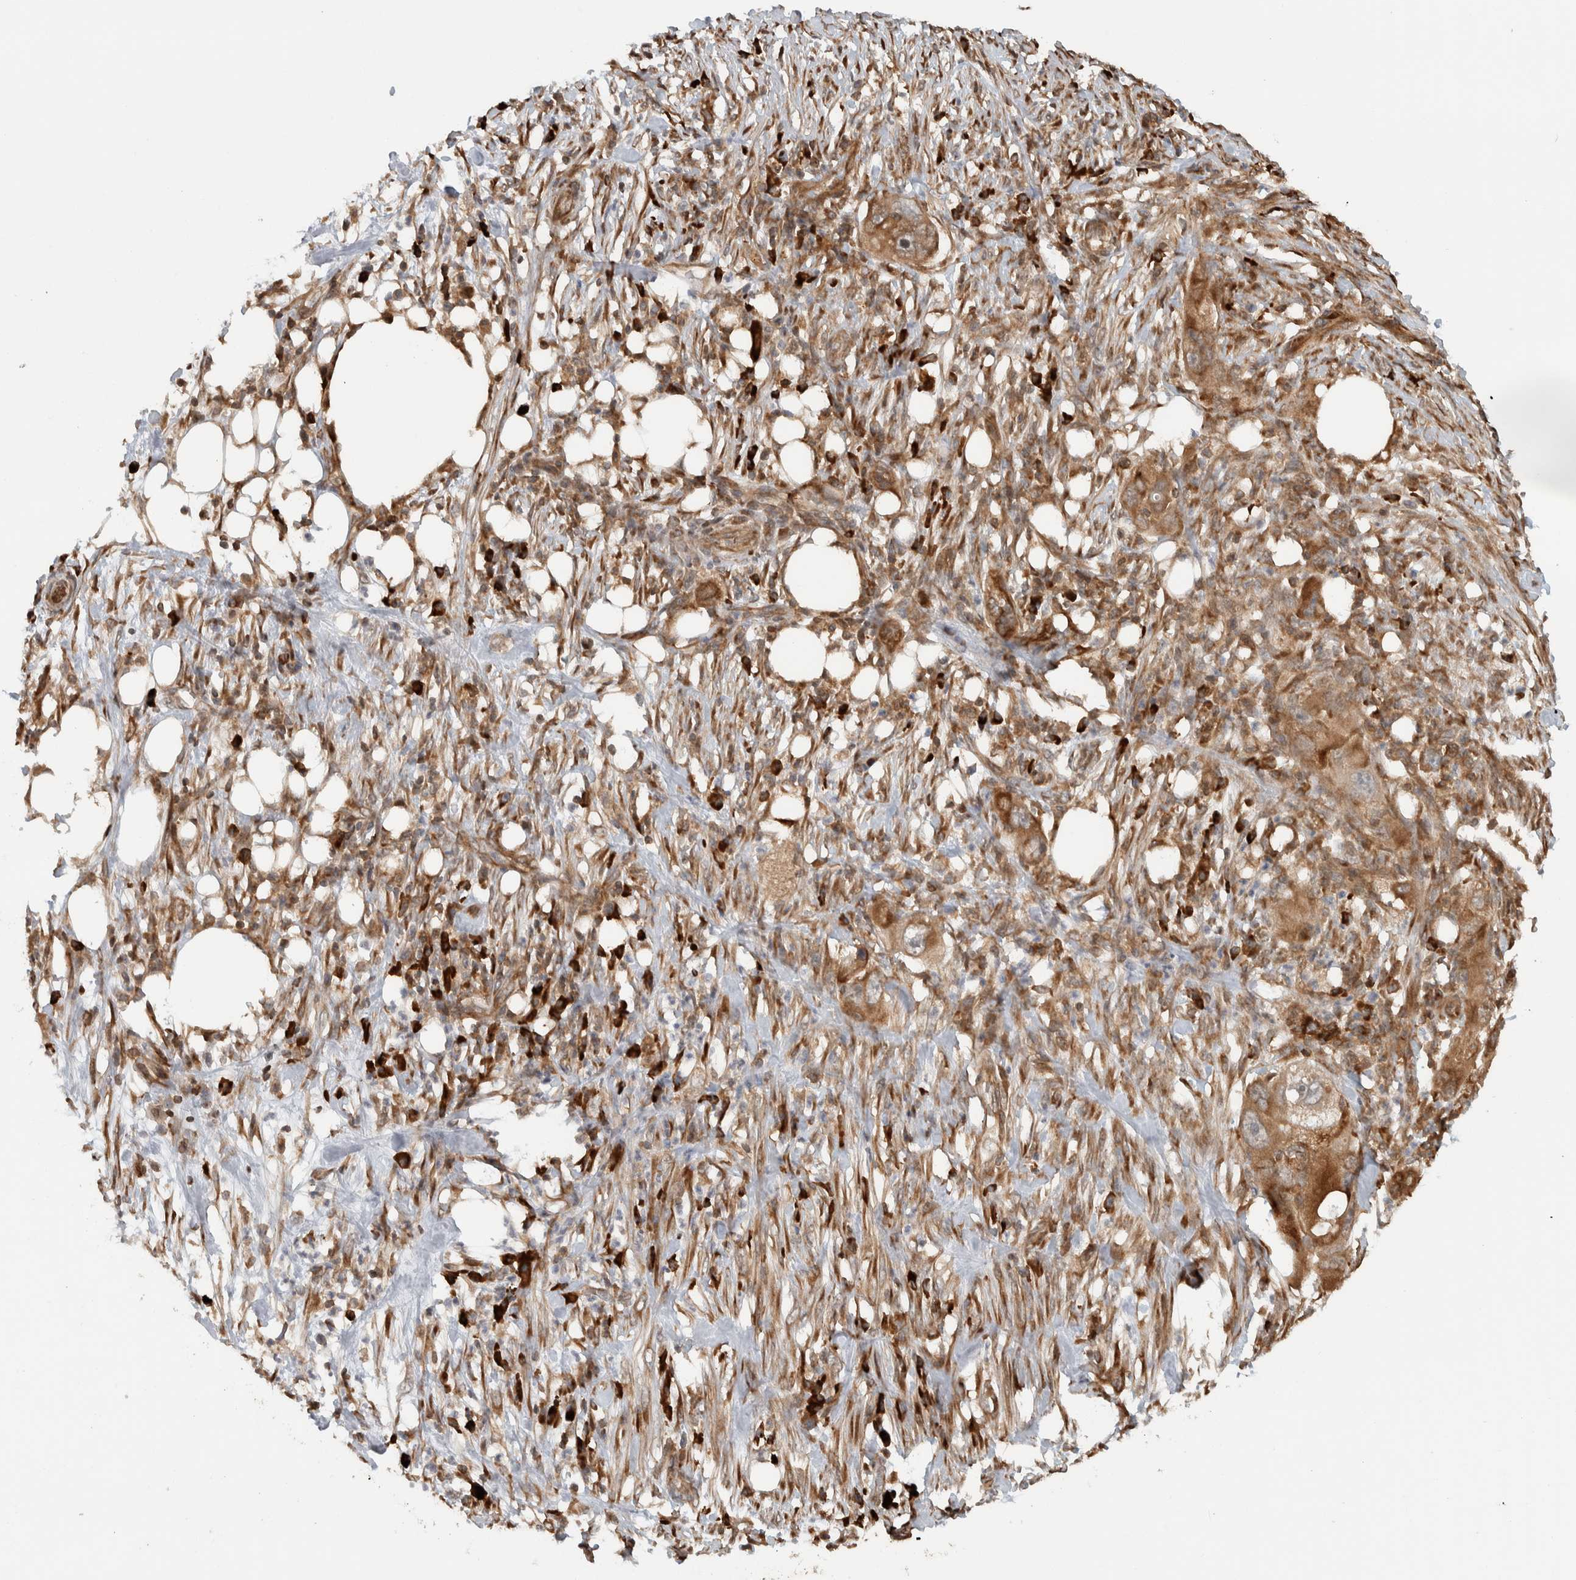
{"staining": {"intensity": "moderate", "quantity": ">75%", "location": "cytoplasmic/membranous"}, "tissue": "pancreatic cancer", "cell_type": "Tumor cells", "image_type": "cancer", "snomed": [{"axis": "morphology", "description": "Adenocarcinoma, NOS"}, {"axis": "topography", "description": "Pancreas"}], "caption": "Brown immunohistochemical staining in pancreatic cancer (adenocarcinoma) exhibits moderate cytoplasmic/membranous staining in approximately >75% of tumor cells. (DAB IHC, brown staining for protein, blue staining for nuclei).", "gene": "CNTROB", "patient": {"sex": "female", "age": 78}}